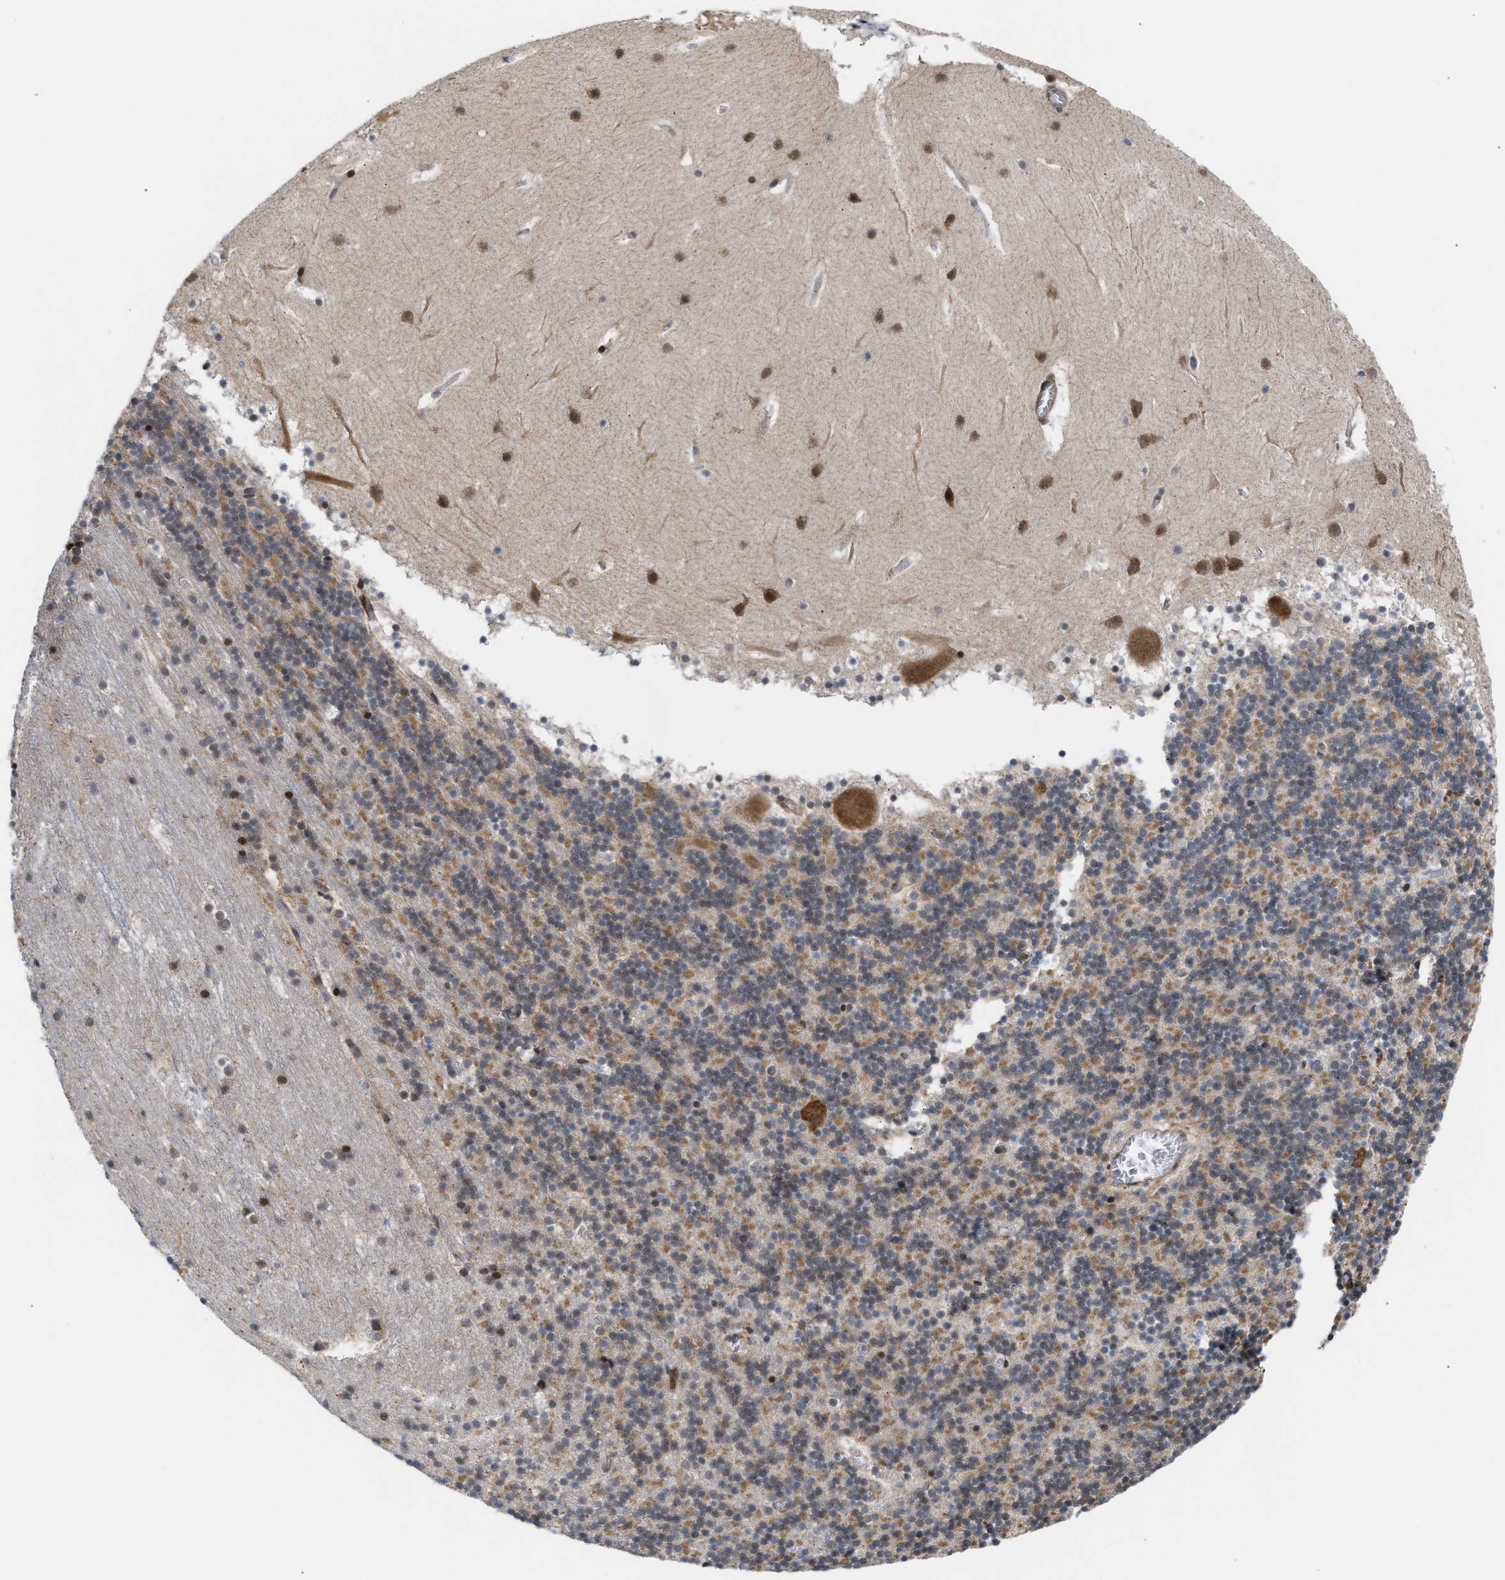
{"staining": {"intensity": "moderate", "quantity": "25%-75%", "location": "cytoplasmic/membranous"}, "tissue": "cerebellum", "cell_type": "Cells in granular layer", "image_type": "normal", "snomed": [{"axis": "morphology", "description": "Normal tissue, NOS"}, {"axis": "topography", "description": "Cerebellum"}], "caption": "An image of cerebellum stained for a protein displays moderate cytoplasmic/membranous brown staining in cells in granular layer. The protein of interest is stained brown, and the nuclei are stained in blue (DAB IHC with brightfield microscopy, high magnification).", "gene": "STAU2", "patient": {"sex": "male", "age": 45}}